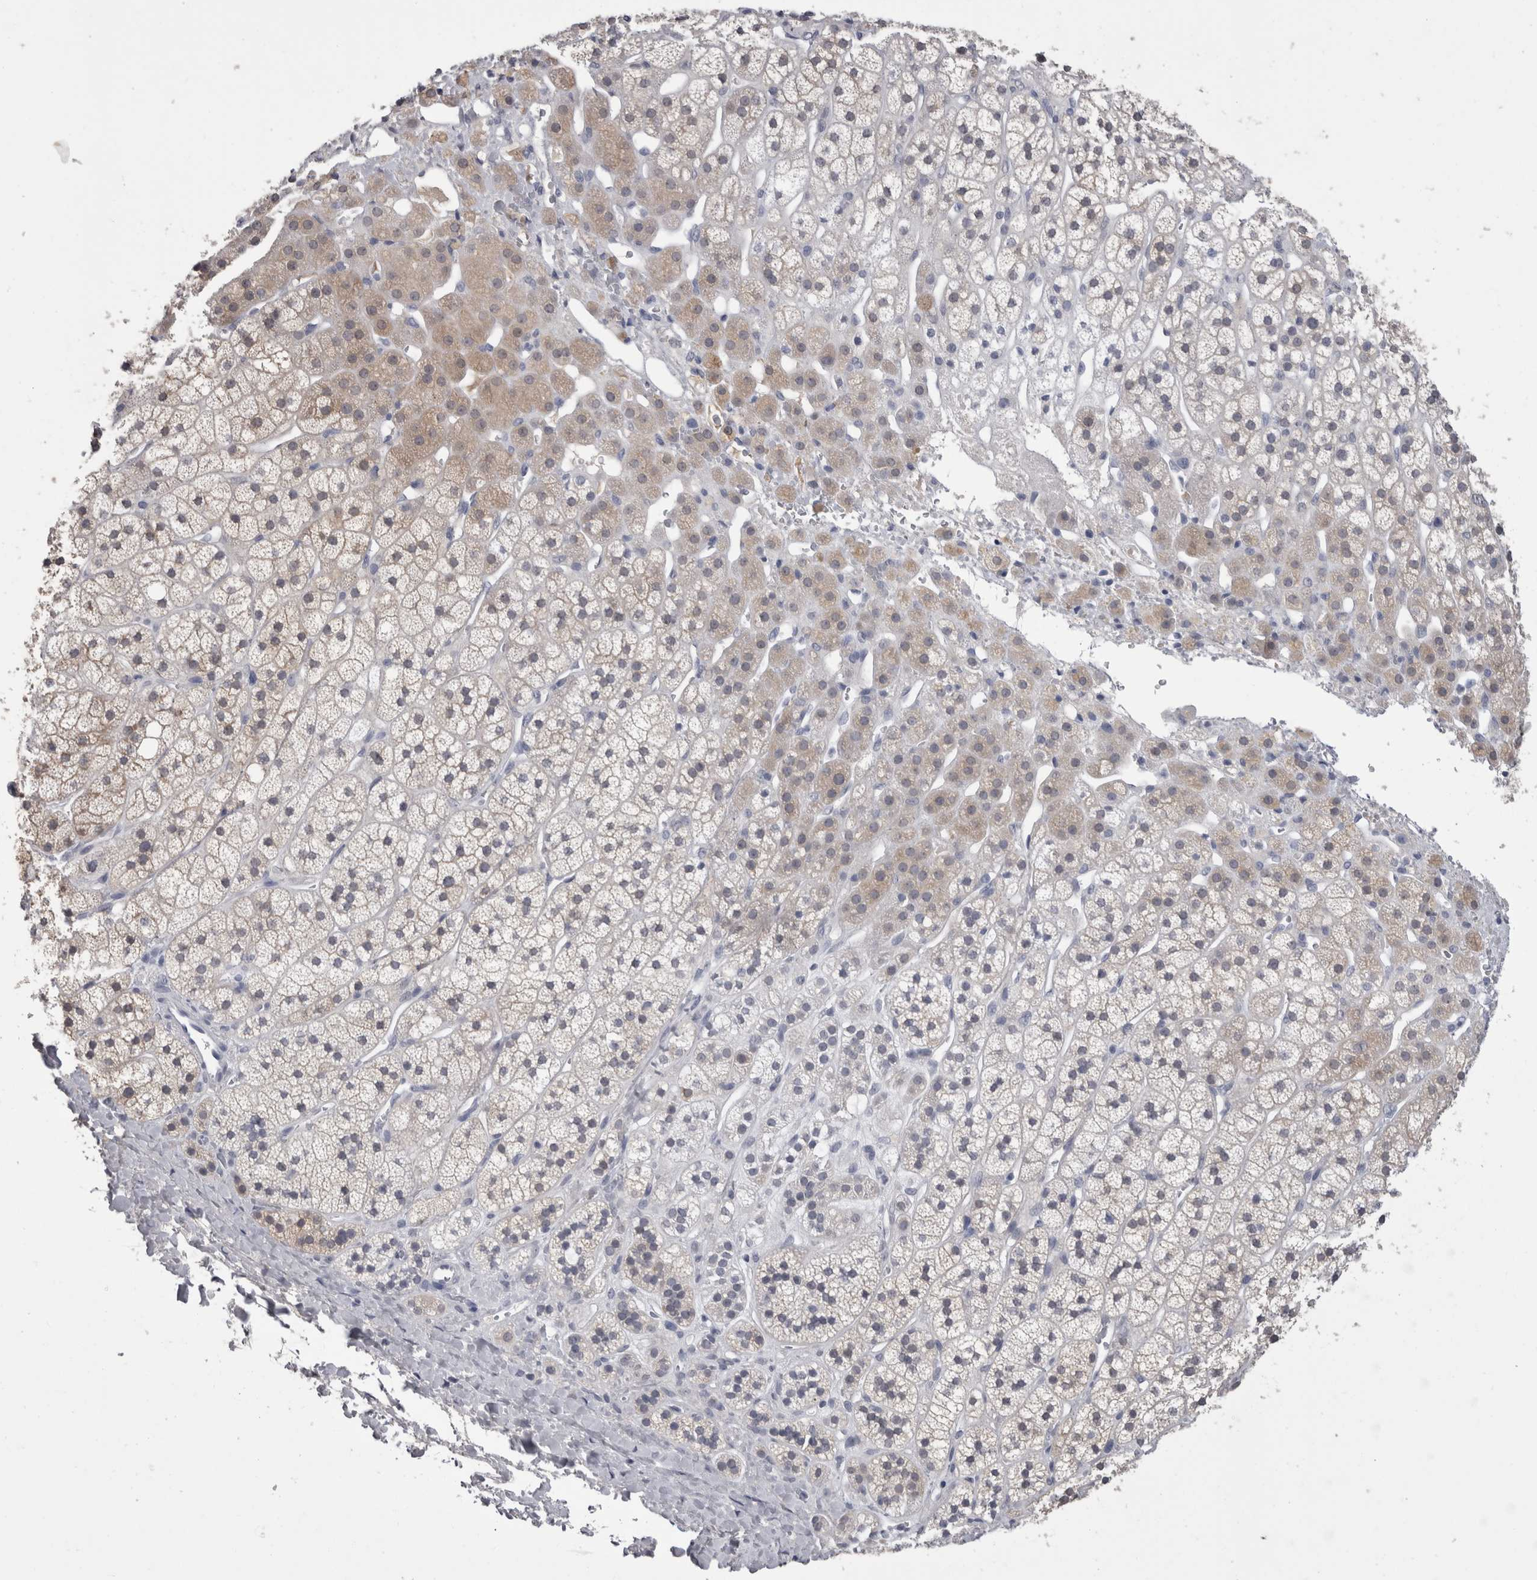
{"staining": {"intensity": "moderate", "quantity": "25%-75%", "location": "cytoplasmic/membranous"}, "tissue": "adrenal gland", "cell_type": "Glandular cells", "image_type": "normal", "snomed": [{"axis": "morphology", "description": "Normal tissue, NOS"}, {"axis": "topography", "description": "Adrenal gland"}], "caption": "Moderate cytoplasmic/membranous staining is seen in about 25%-75% of glandular cells in benign adrenal gland. (DAB (3,3'-diaminobenzidine) IHC, brown staining for protein, blue staining for nuclei).", "gene": "AFMID", "patient": {"sex": "male", "age": 56}}